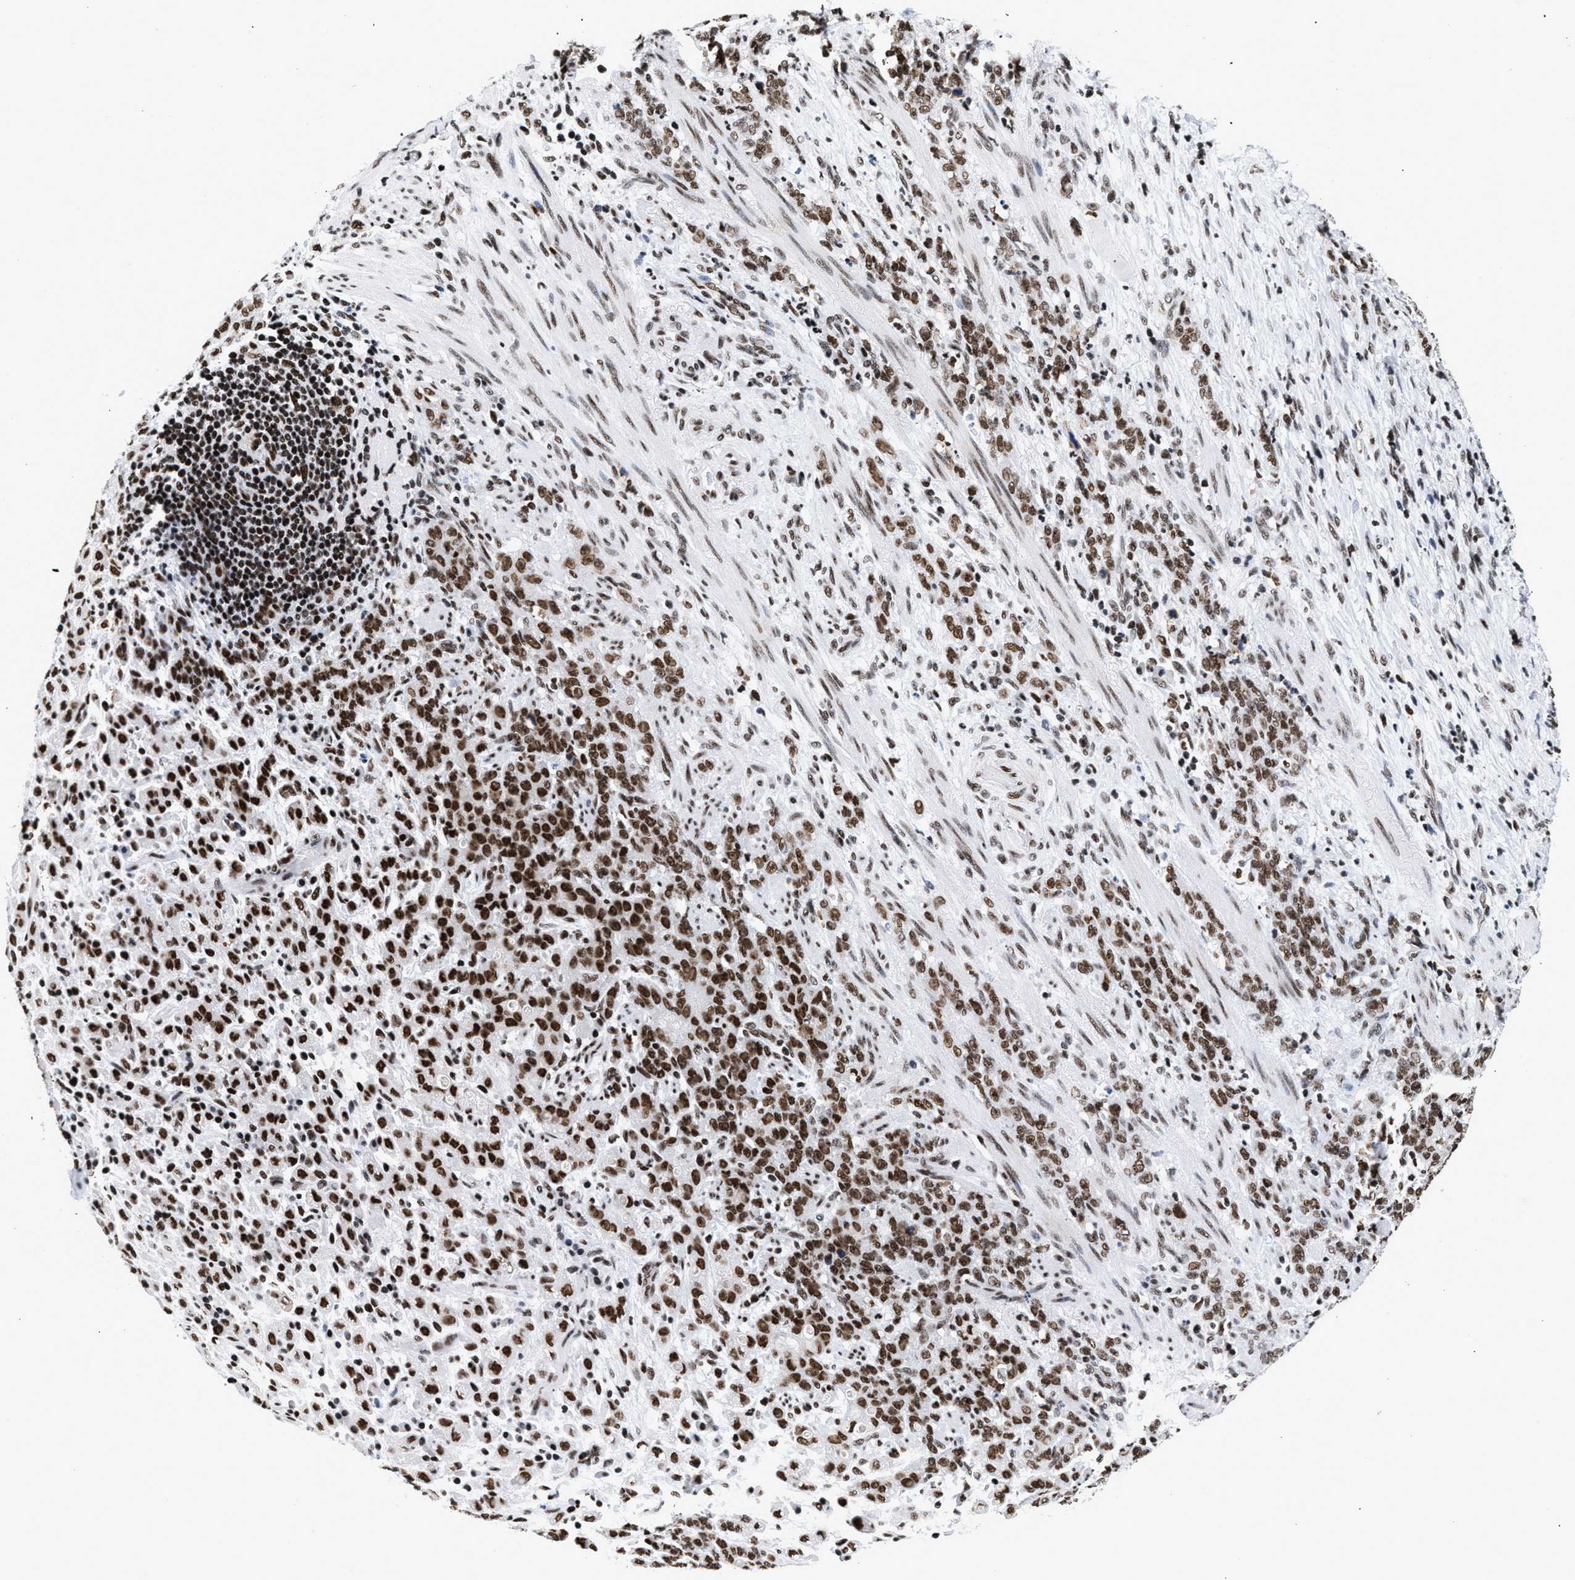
{"staining": {"intensity": "moderate", "quantity": ">75%", "location": "nuclear"}, "tissue": "stomach cancer", "cell_type": "Tumor cells", "image_type": "cancer", "snomed": [{"axis": "morphology", "description": "Adenocarcinoma, NOS"}, {"axis": "topography", "description": "Stomach, lower"}], "caption": "DAB (3,3'-diaminobenzidine) immunohistochemical staining of stomach cancer exhibits moderate nuclear protein staining in approximately >75% of tumor cells.", "gene": "RAD21", "patient": {"sex": "male", "age": 88}}